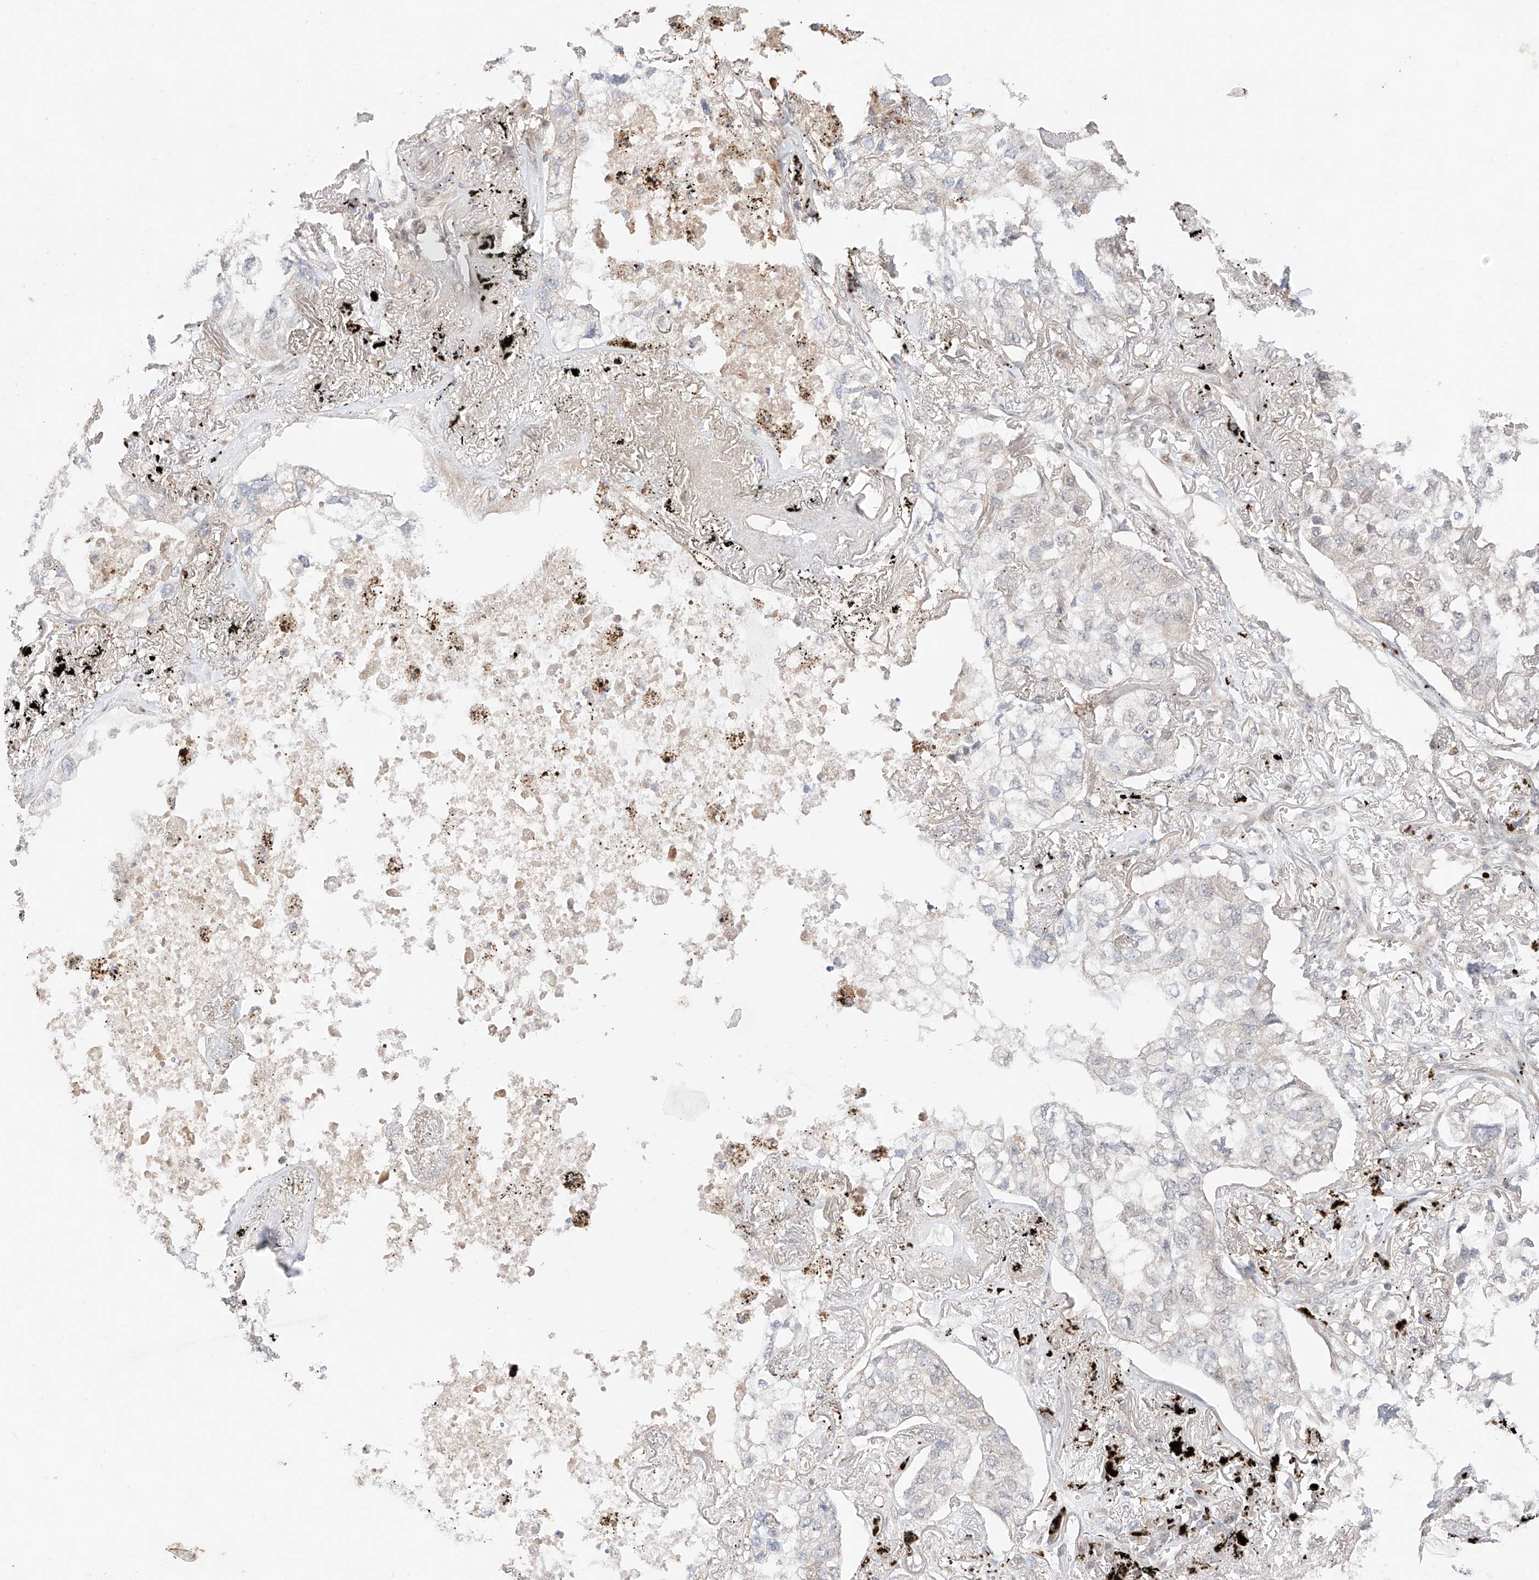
{"staining": {"intensity": "negative", "quantity": "none", "location": "none"}, "tissue": "lung cancer", "cell_type": "Tumor cells", "image_type": "cancer", "snomed": [{"axis": "morphology", "description": "Adenocarcinoma, NOS"}, {"axis": "topography", "description": "Lung"}], "caption": "This is an immunohistochemistry (IHC) photomicrograph of human adenocarcinoma (lung). There is no positivity in tumor cells.", "gene": "GCNT1", "patient": {"sex": "male", "age": 65}}